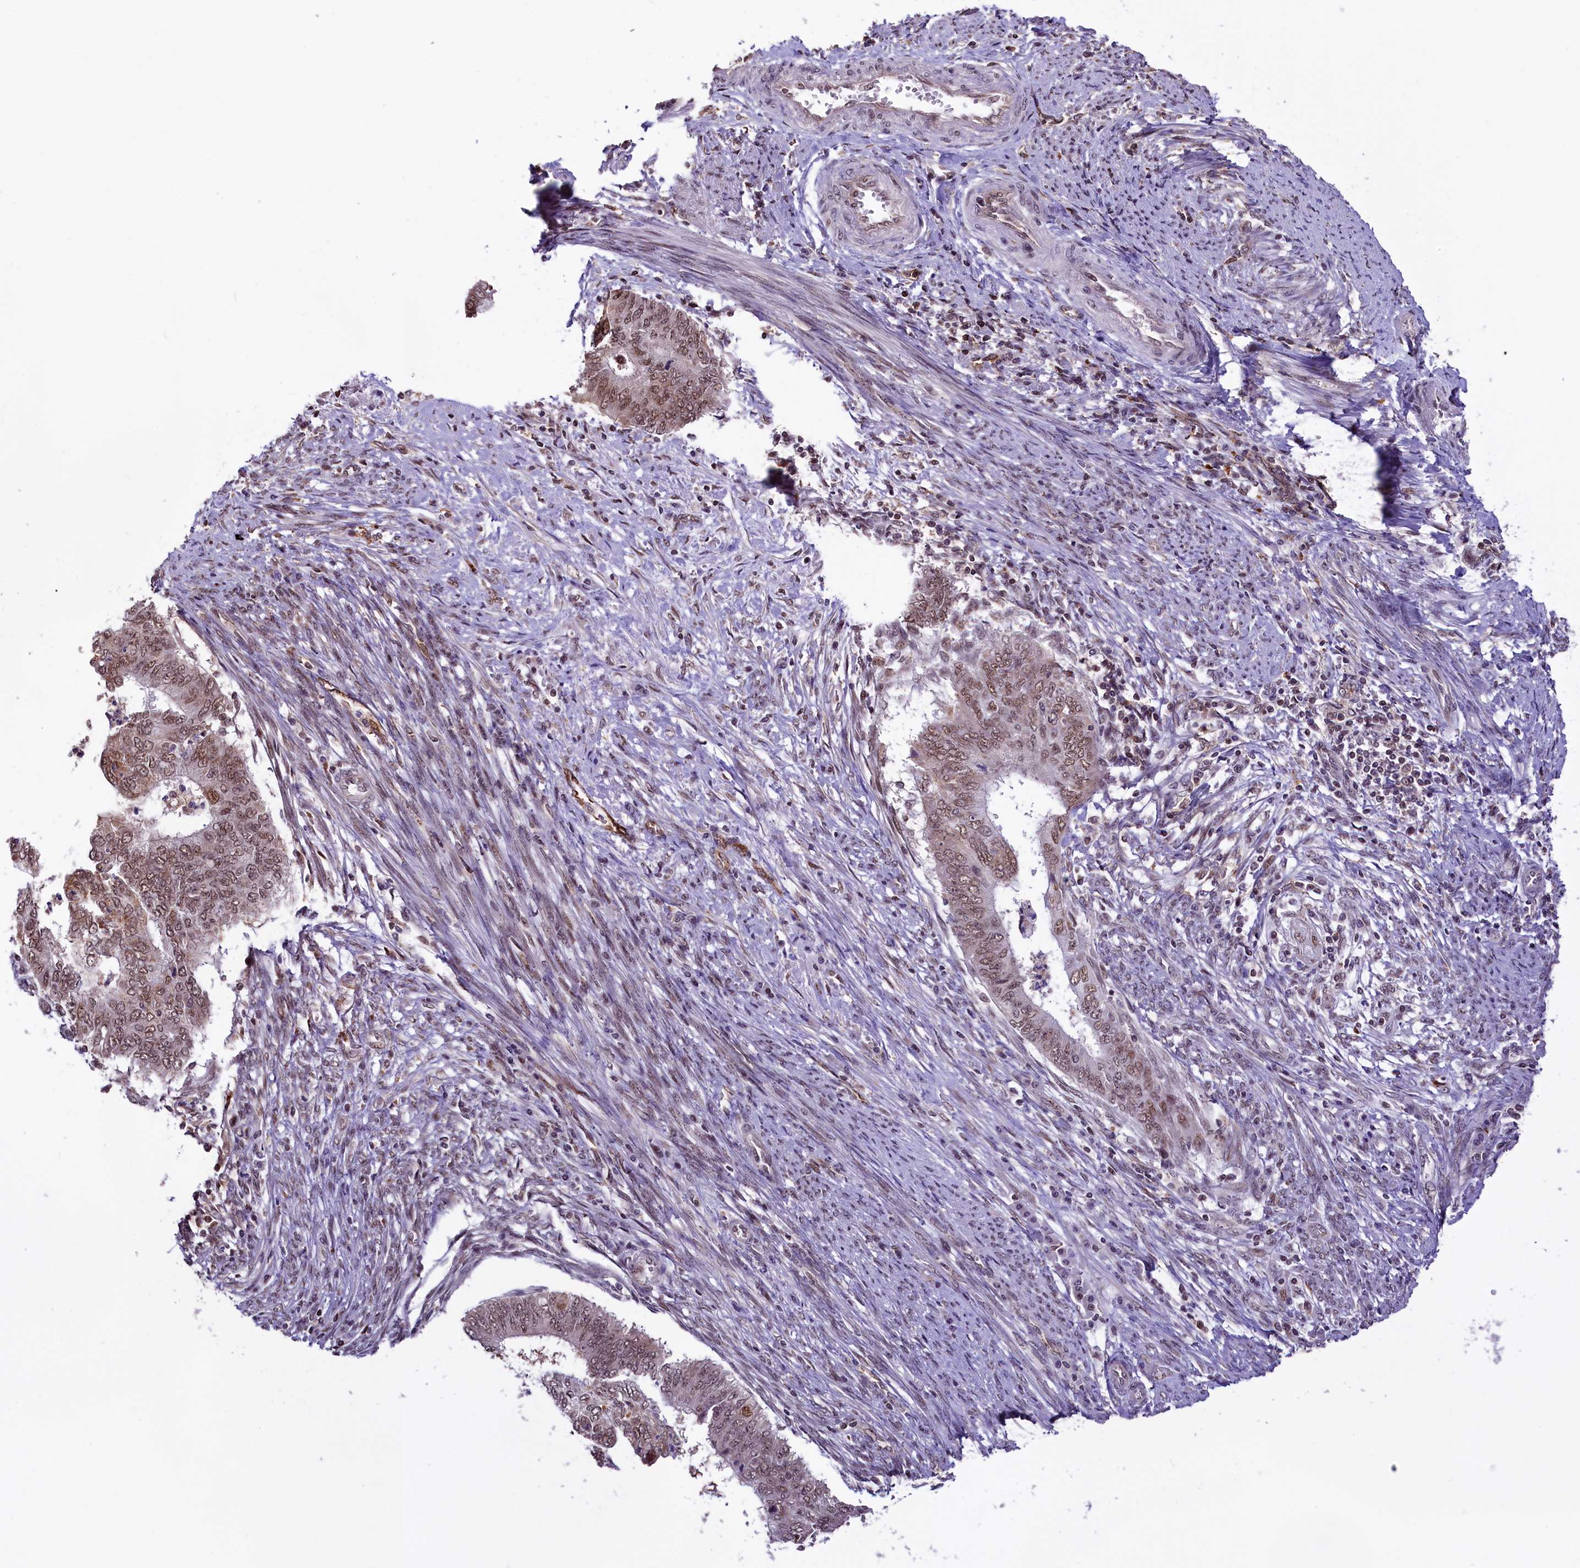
{"staining": {"intensity": "moderate", "quantity": ">75%", "location": "nuclear"}, "tissue": "endometrial cancer", "cell_type": "Tumor cells", "image_type": "cancer", "snomed": [{"axis": "morphology", "description": "Adenocarcinoma, NOS"}, {"axis": "topography", "description": "Endometrium"}], "caption": "Immunohistochemical staining of adenocarcinoma (endometrial) demonstrates medium levels of moderate nuclear protein staining in about >75% of tumor cells.", "gene": "MRPL54", "patient": {"sex": "female", "age": 68}}